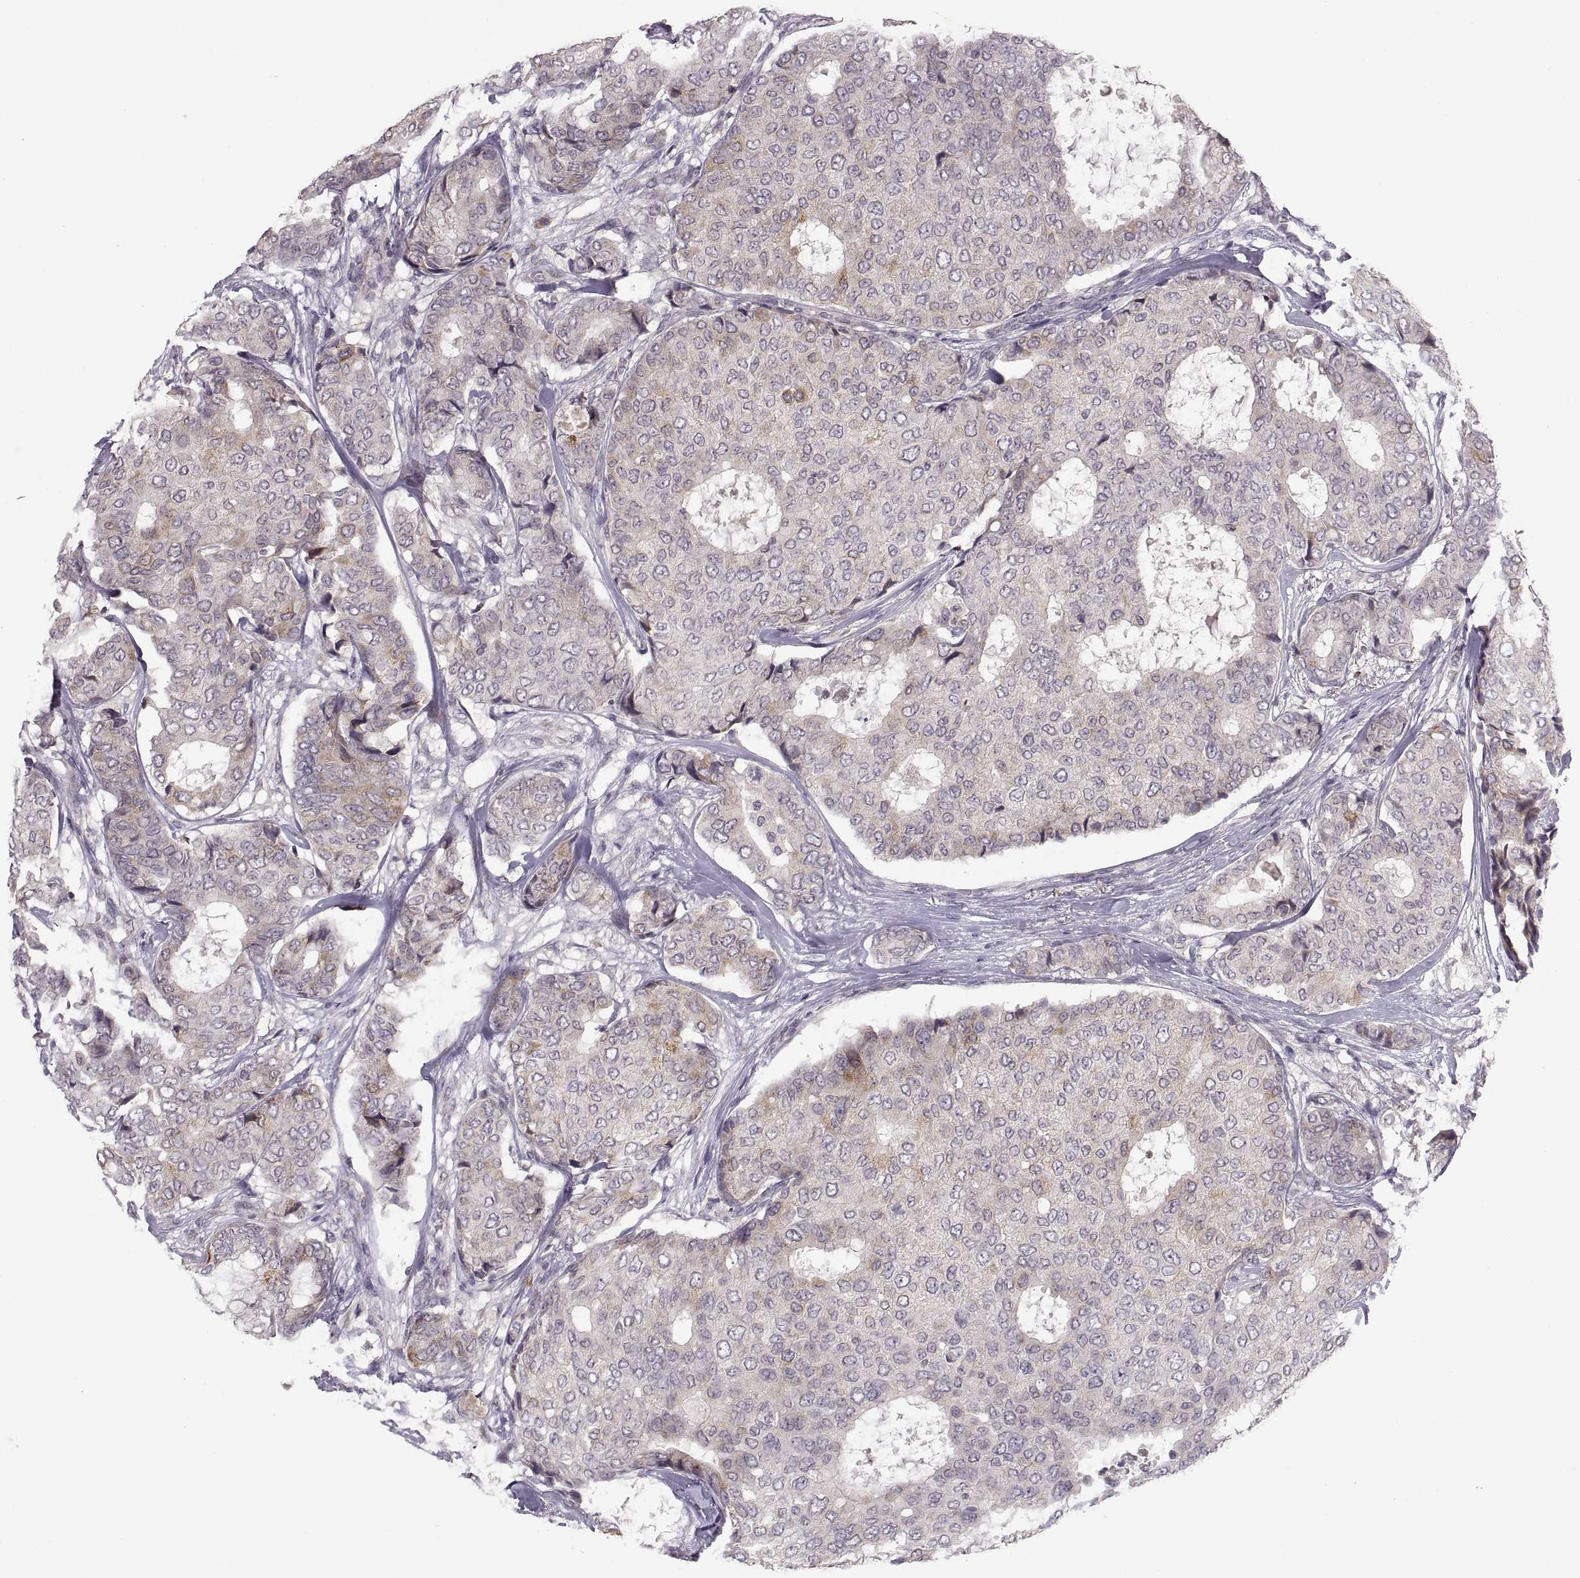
{"staining": {"intensity": "moderate", "quantity": "<25%", "location": "cytoplasmic/membranous"}, "tissue": "breast cancer", "cell_type": "Tumor cells", "image_type": "cancer", "snomed": [{"axis": "morphology", "description": "Duct carcinoma"}, {"axis": "topography", "description": "Breast"}], "caption": "Protein expression analysis of human breast cancer (invasive ductal carcinoma) reveals moderate cytoplasmic/membranous expression in approximately <25% of tumor cells.", "gene": "HMGCR", "patient": {"sex": "female", "age": 75}}